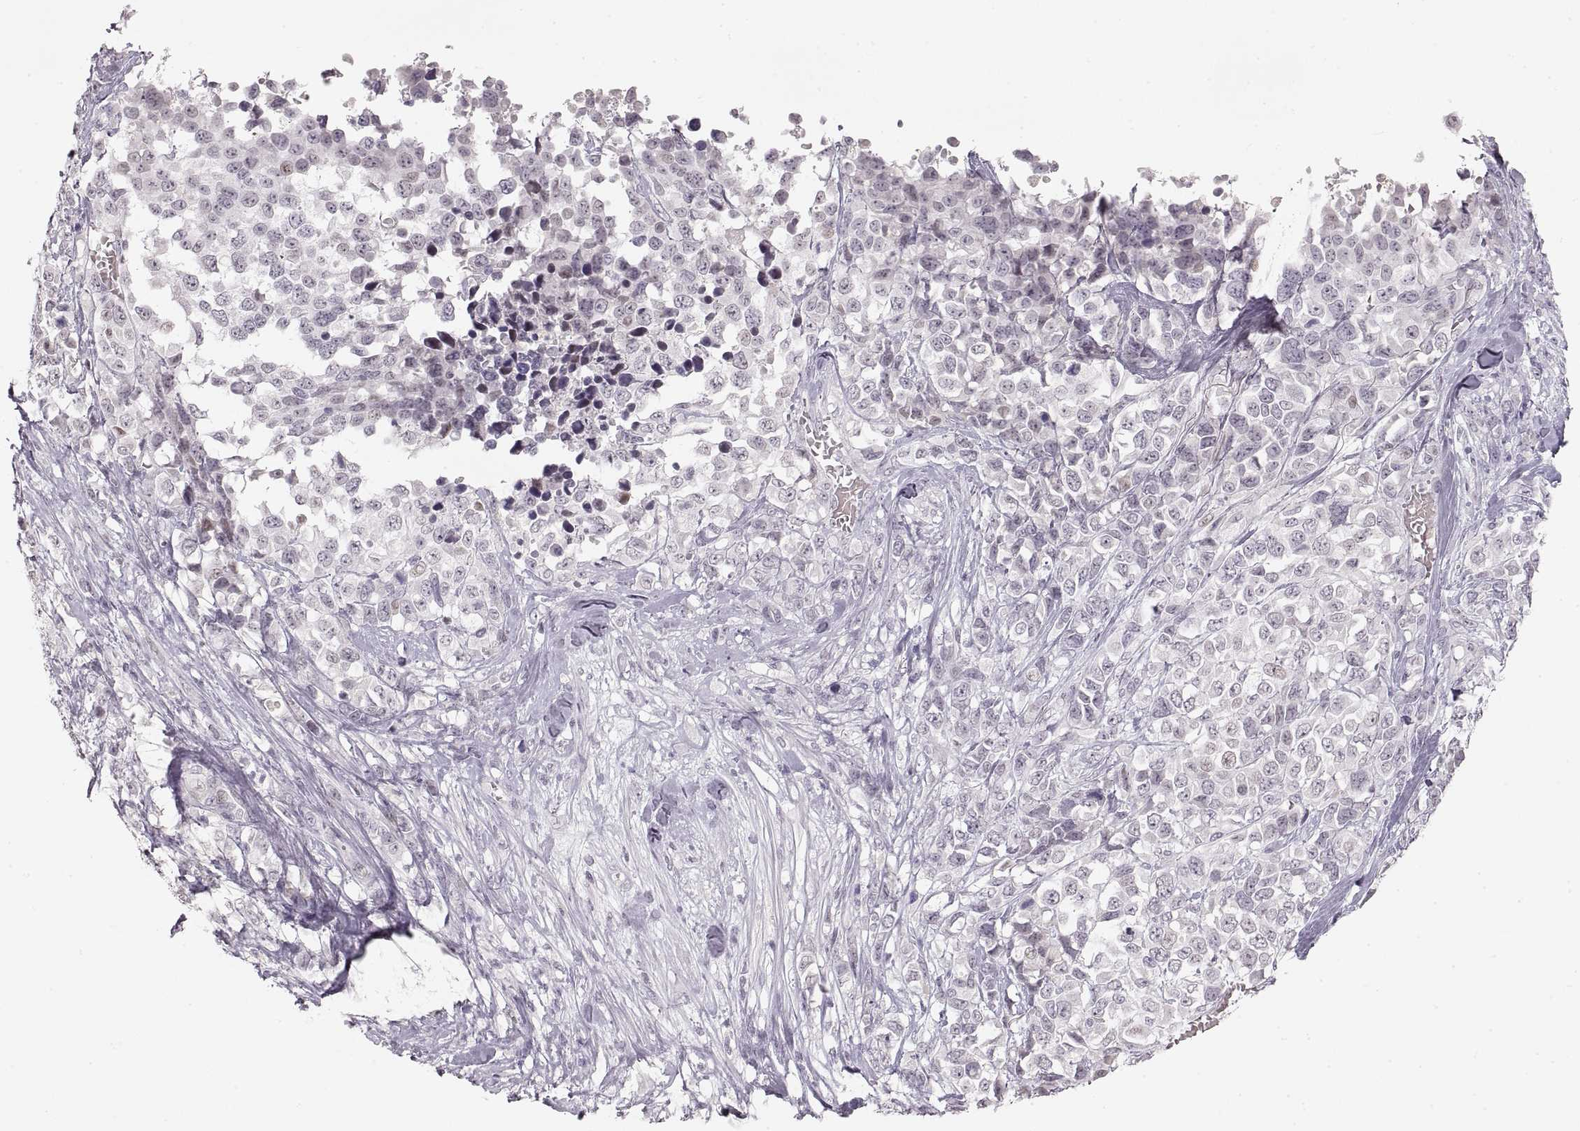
{"staining": {"intensity": "negative", "quantity": "none", "location": "none"}, "tissue": "melanoma", "cell_type": "Tumor cells", "image_type": "cancer", "snomed": [{"axis": "morphology", "description": "Malignant melanoma, Metastatic site"}, {"axis": "topography", "description": "Skin"}], "caption": "Tumor cells show no significant expression in melanoma.", "gene": "PCSK2", "patient": {"sex": "male", "age": 84}}